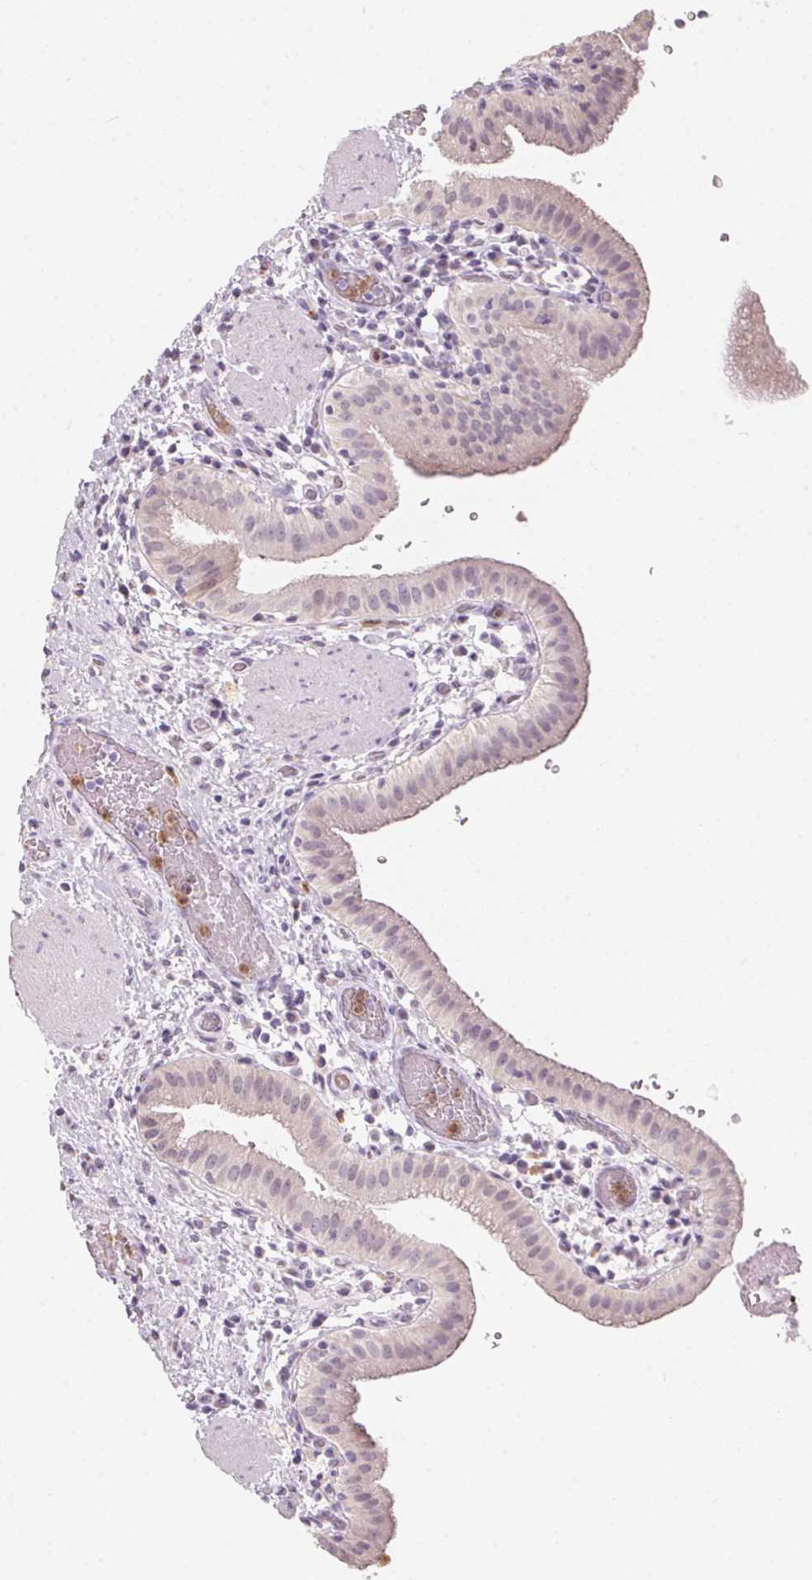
{"staining": {"intensity": "negative", "quantity": "none", "location": "none"}, "tissue": "gallbladder", "cell_type": "Glandular cells", "image_type": "normal", "snomed": [{"axis": "morphology", "description": "Normal tissue, NOS"}, {"axis": "topography", "description": "Gallbladder"}], "caption": "Gallbladder was stained to show a protein in brown. There is no significant positivity in glandular cells. (DAB (3,3'-diaminobenzidine) immunohistochemistry (IHC) visualized using brightfield microscopy, high magnification).", "gene": "SERPINB1", "patient": {"sex": "male", "age": 26}}